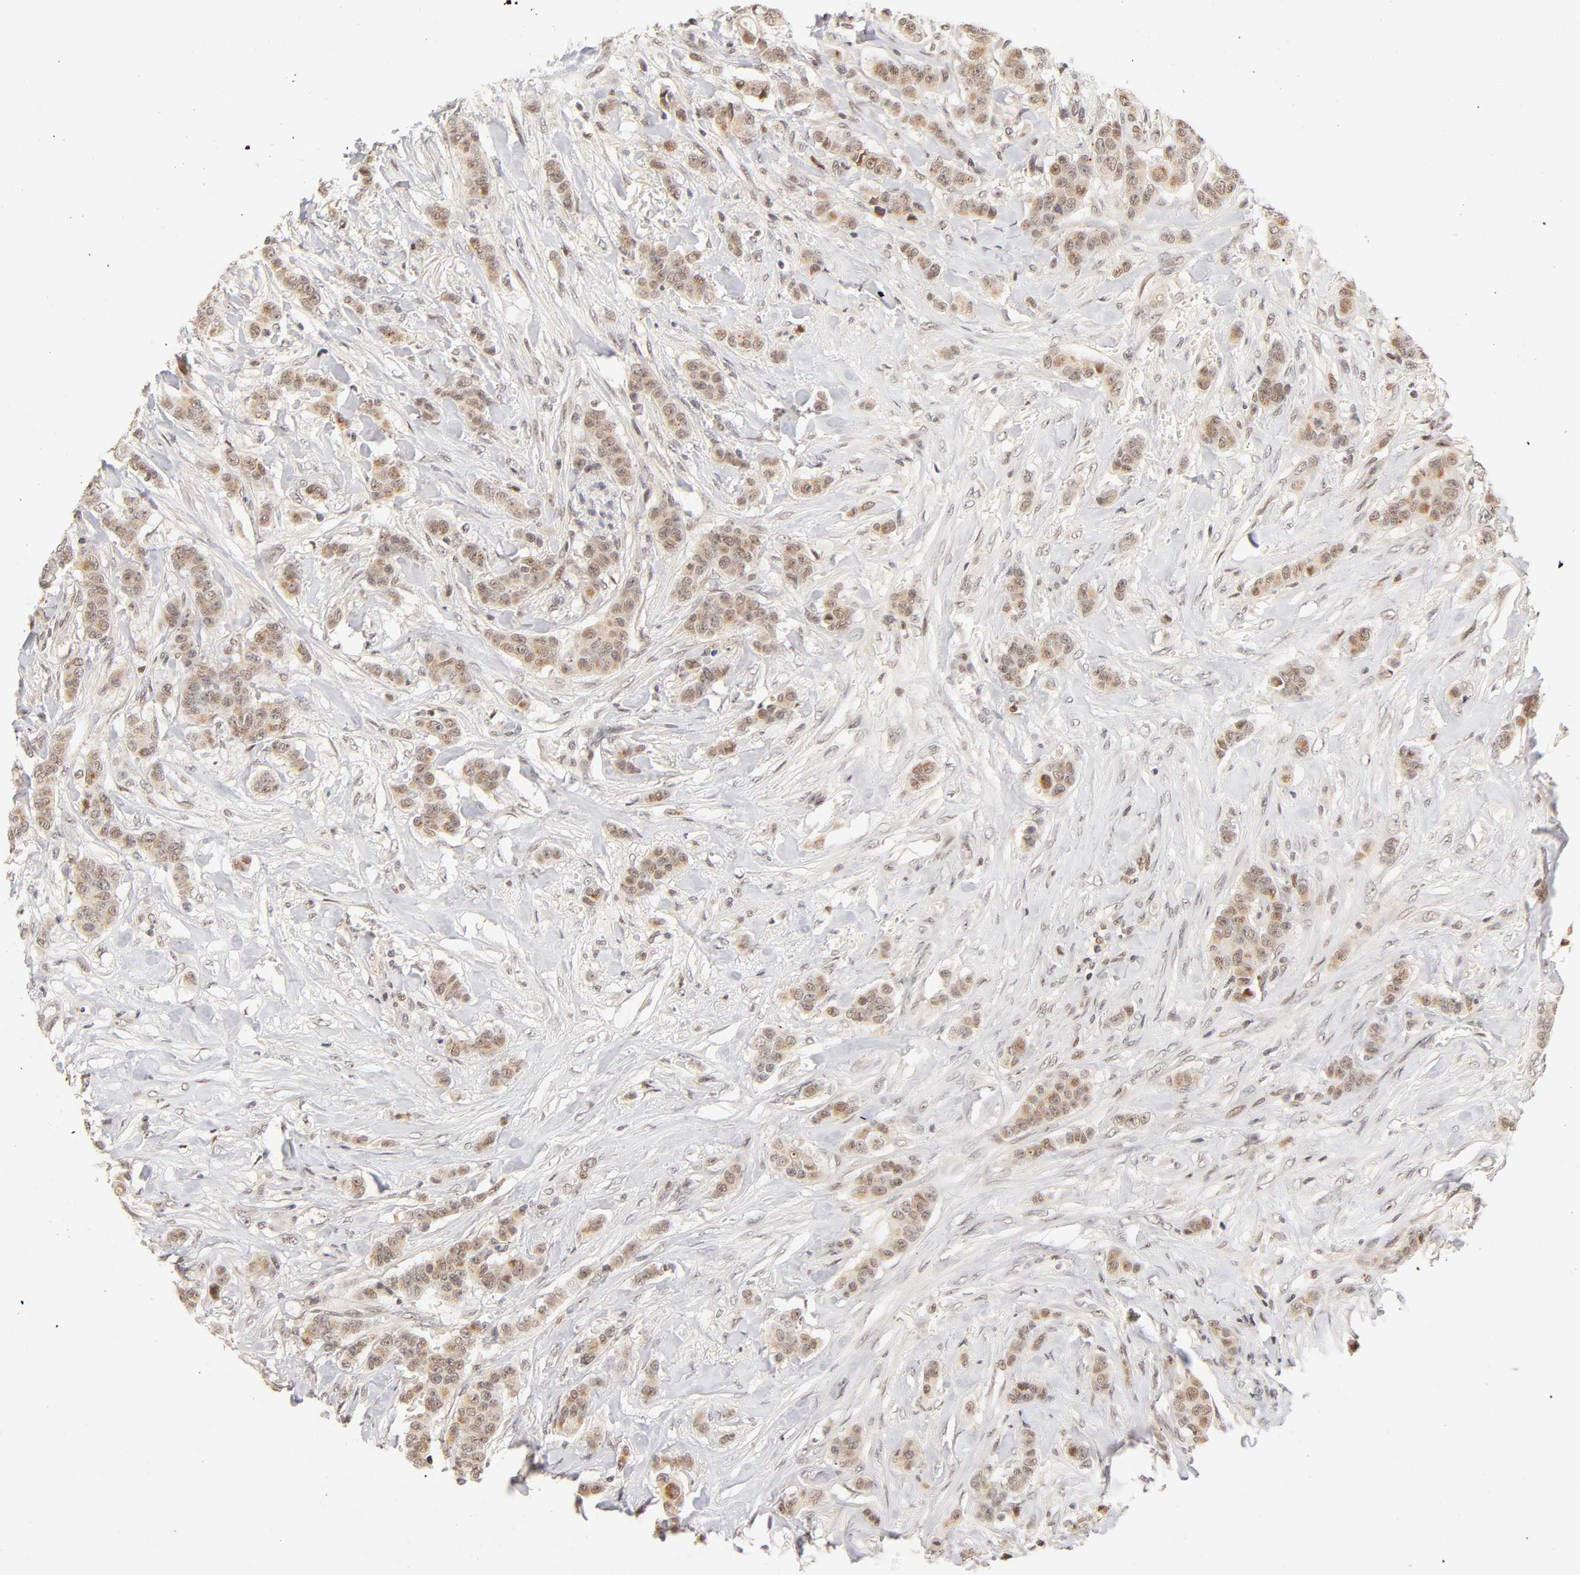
{"staining": {"intensity": "weak", "quantity": ">75%", "location": "cytoplasmic/membranous,nuclear"}, "tissue": "breast cancer", "cell_type": "Tumor cells", "image_type": "cancer", "snomed": [{"axis": "morphology", "description": "Duct carcinoma"}, {"axis": "topography", "description": "Breast"}], "caption": "The immunohistochemical stain labels weak cytoplasmic/membranous and nuclear expression in tumor cells of breast invasive ductal carcinoma tissue.", "gene": "TAF10", "patient": {"sex": "female", "age": 40}}